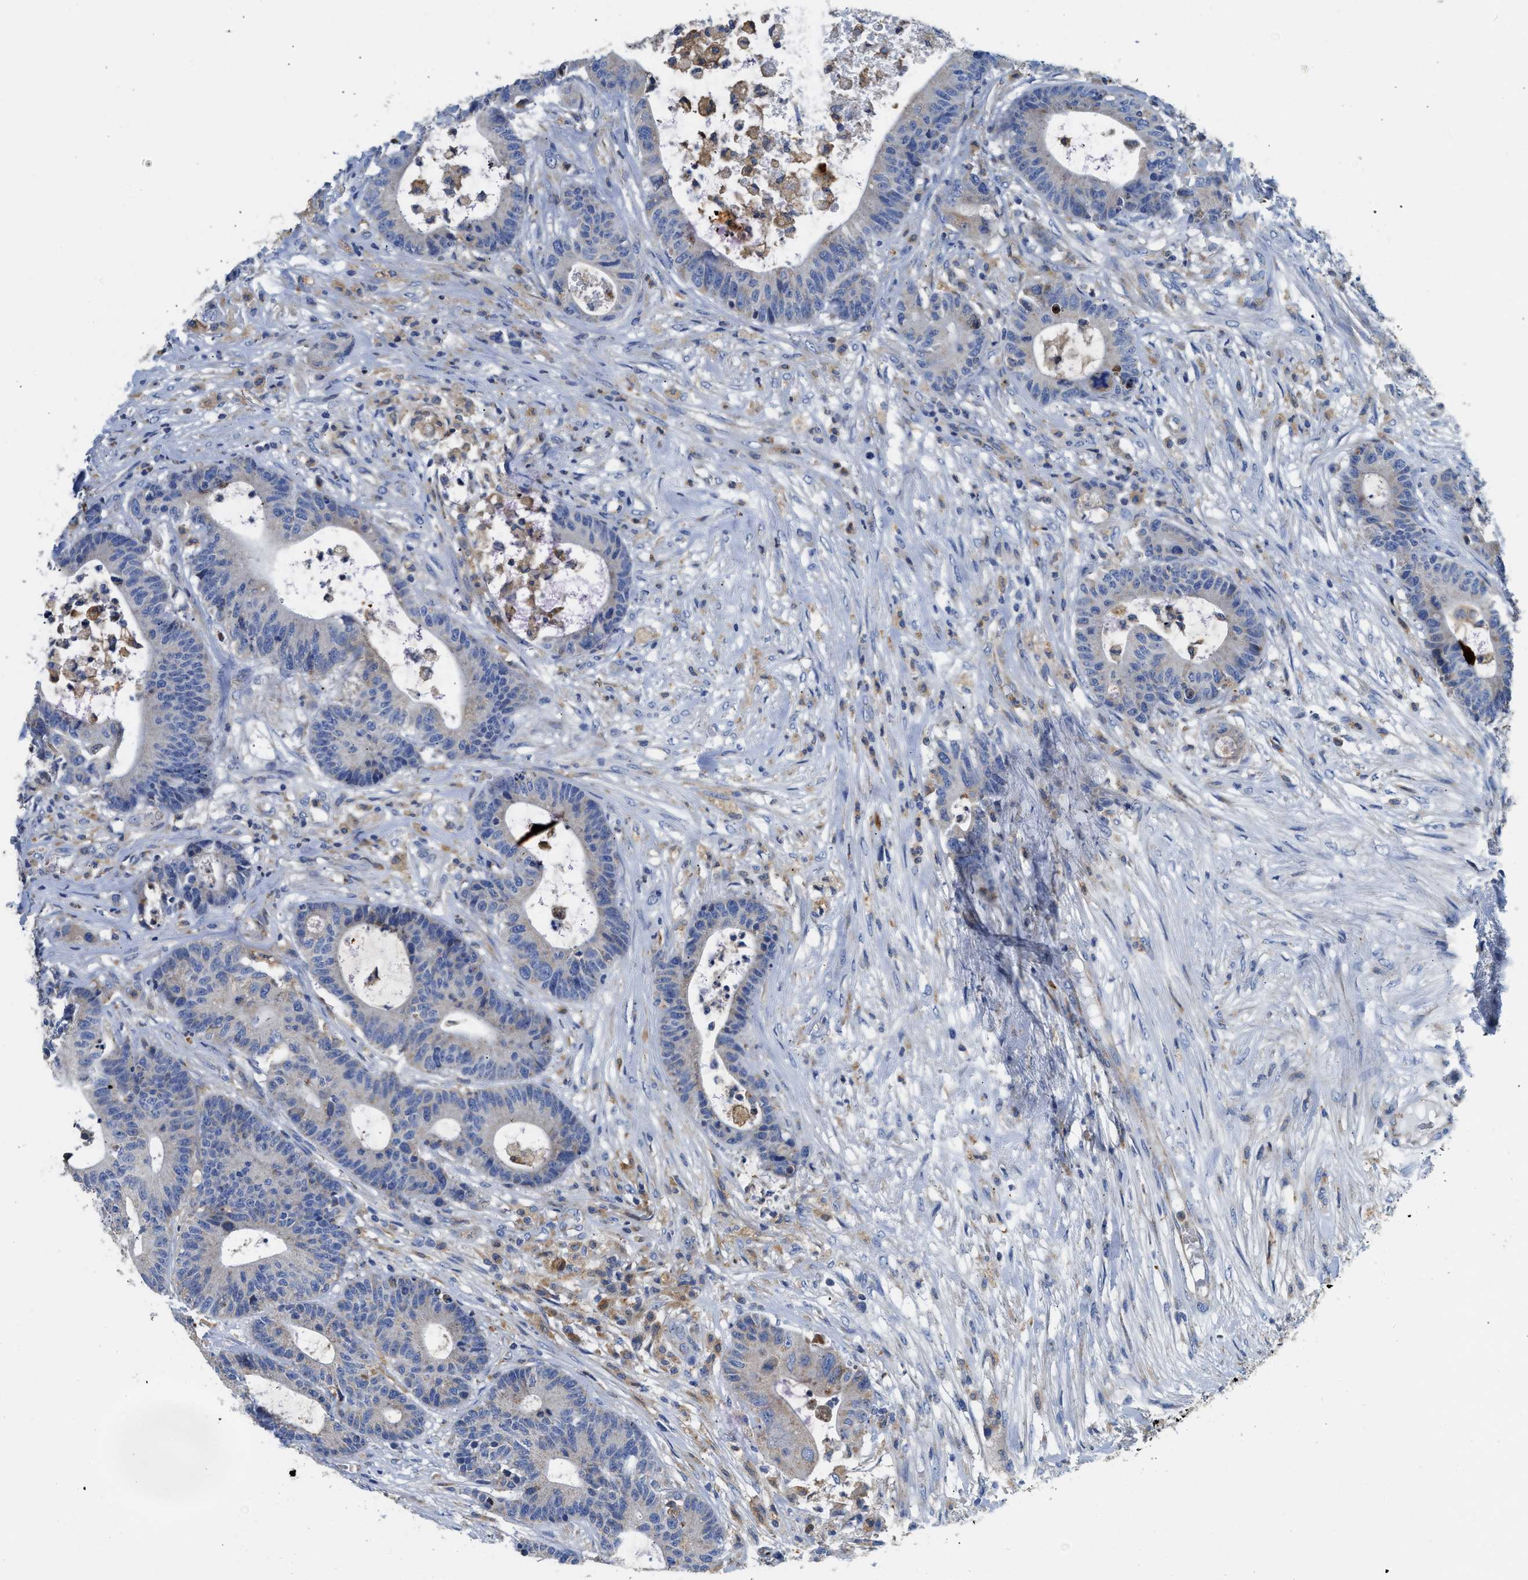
{"staining": {"intensity": "negative", "quantity": "none", "location": "none"}, "tissue": "colorectal cancer", "cell_type": "Tumor cells", "image_type": "cancer", "snomed": [{"axis": "morphology", "description": "Adenocarcinoma, NOS"}, {"axis": "topography", "description": "Colon"}], "caption": "Tumor cells show no significant protein positivity in colorectal cancer (adenocarcinoma).", "gene": "SLC25A13", "patient": {"sex": "female", "age": 84}}